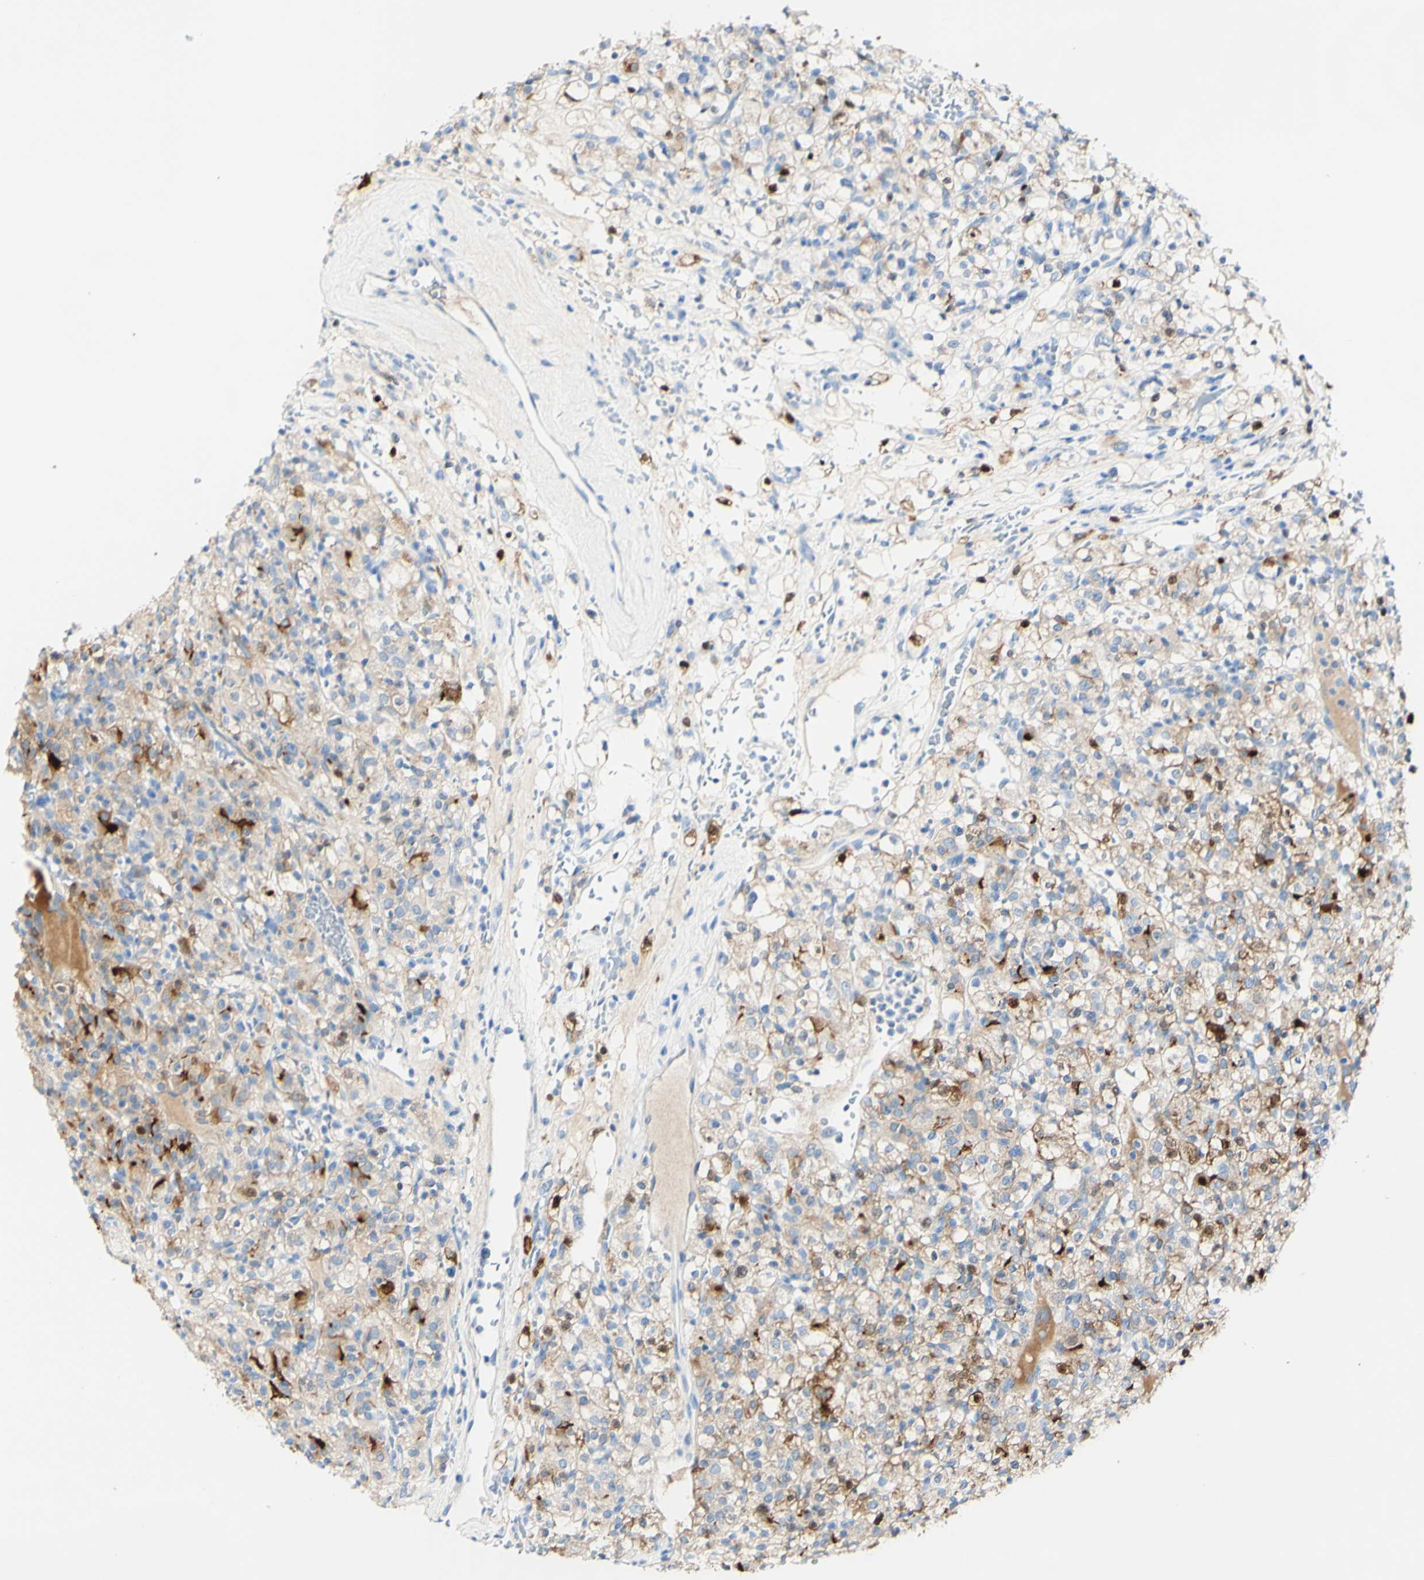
{"staining": {"intensity": "moderate", "quantity": "25%-75%", "location": "cytoplasmic/membranous,nuclear"}, "tissue": "renal cancer", "cell_type": "Tumor cells", "image_type": "cancer", "snomed": [{"axis": "morphology", "description": "Normal tissue, NOS"}, {"axis": "morphology", "description": "Adenocarcinoma, NOS"}, {"axis": "topography", "description": "Kidney"}], "caption": "An image of human adenocarcinoma (renal) stained for a protein demonstrates moderate cytoplasmic/membranous and nuclear brown staining in tumor cells.", "gene": "PIGR", "patient": {"sex": "female", "age": 72}}